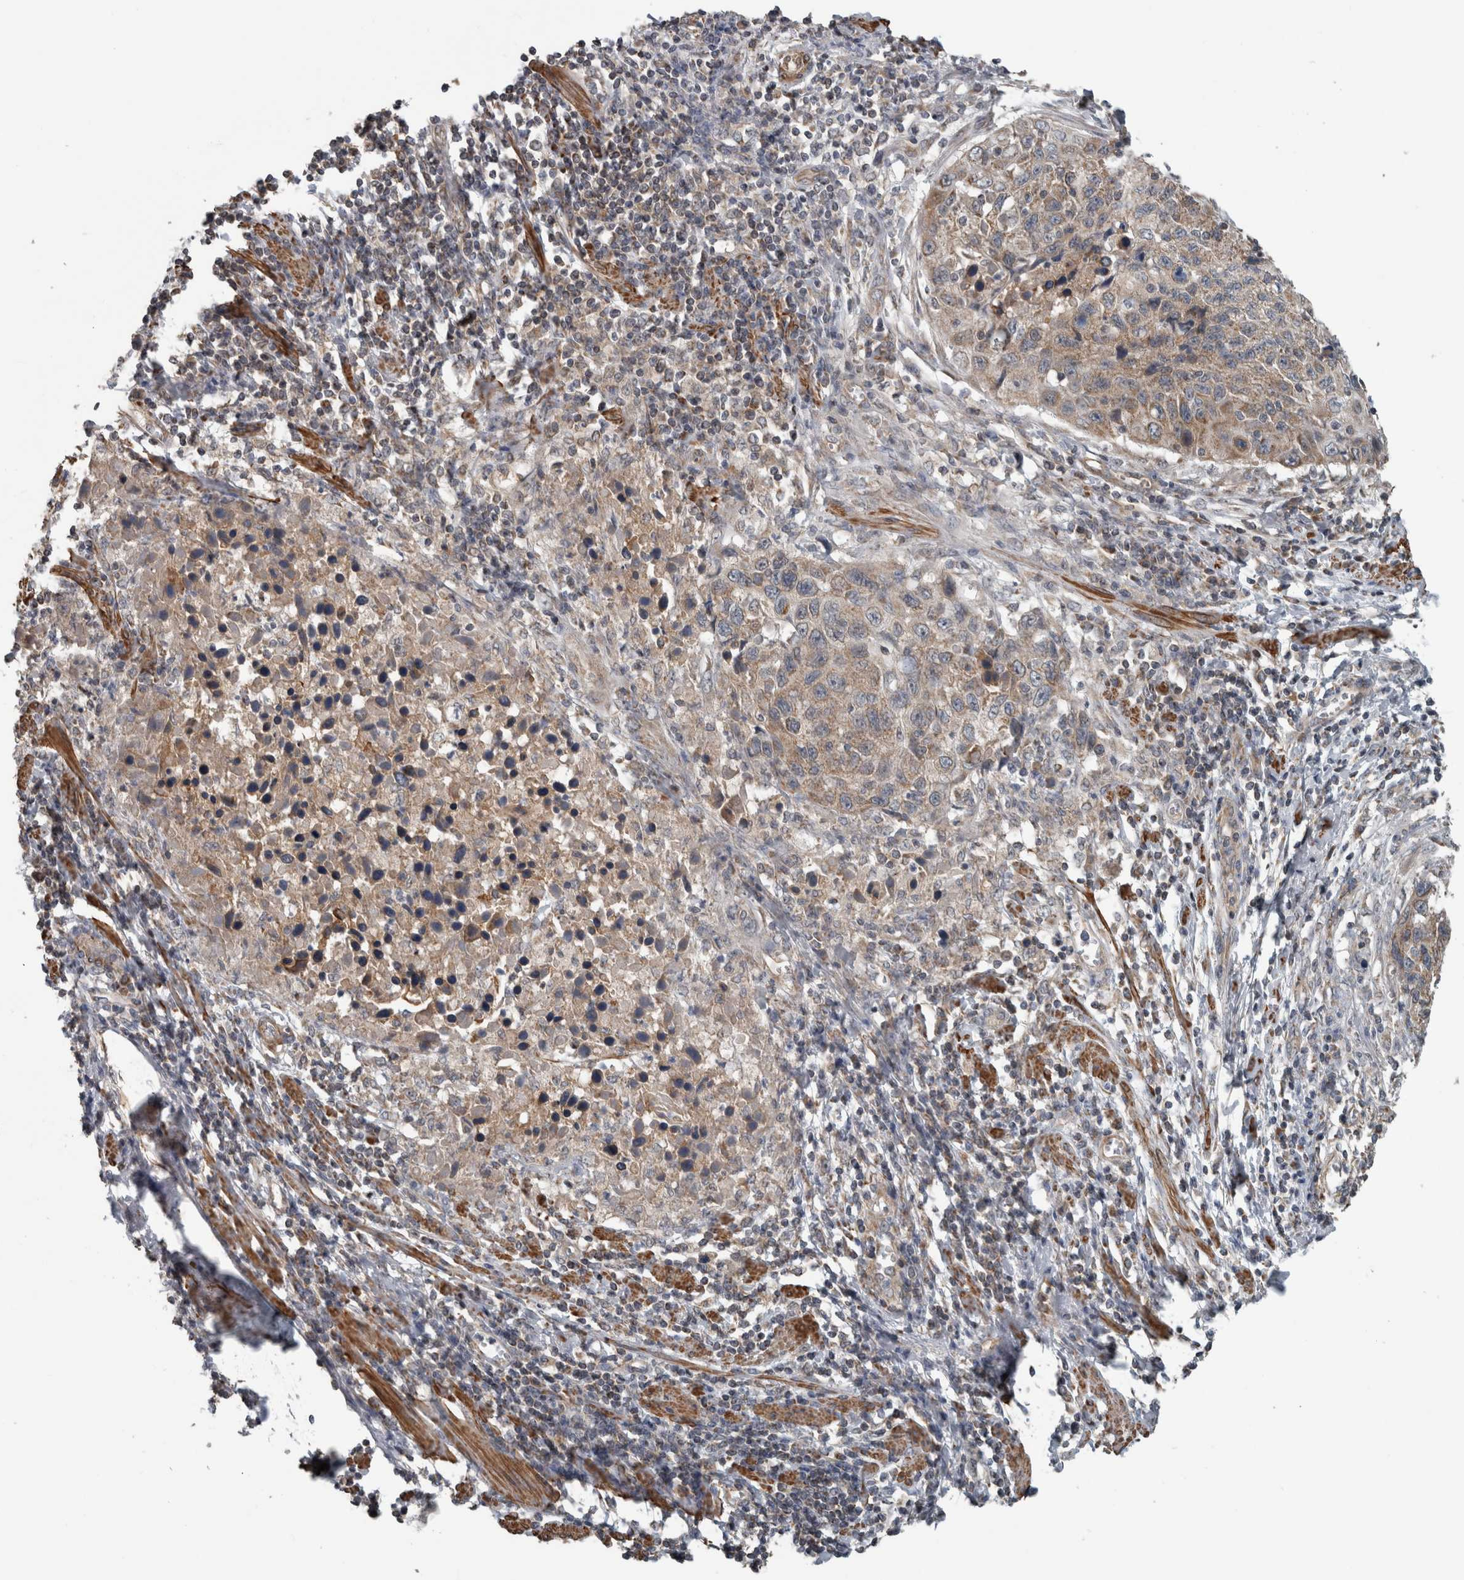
{"staining": {"intensity": "weak", "quantity": ">75%", "location": "cytoplasmic/membranous"}, "tissue": "cervical cancer", "cell_type": "Tumor cells", "image_type": "cancer", "snomed": [{"axis": "morphology", "description": "Squamous cell carcinoma, NOS"}, {"axis": "topography", "description": "Cervix"}], "caption": "Immunohistochemical staining of human cervical cancer shows weak cytoplasmic/membranous protein expression in approximately >75% of tumor cells. The staining was performed using DAB to visualize the protein expression in brown, while the nuclei were stained in blue with hematoxylin (Magnification: 20x).", "gene": "ARMC1", "patient": {"sex": "female", "age": 53}}